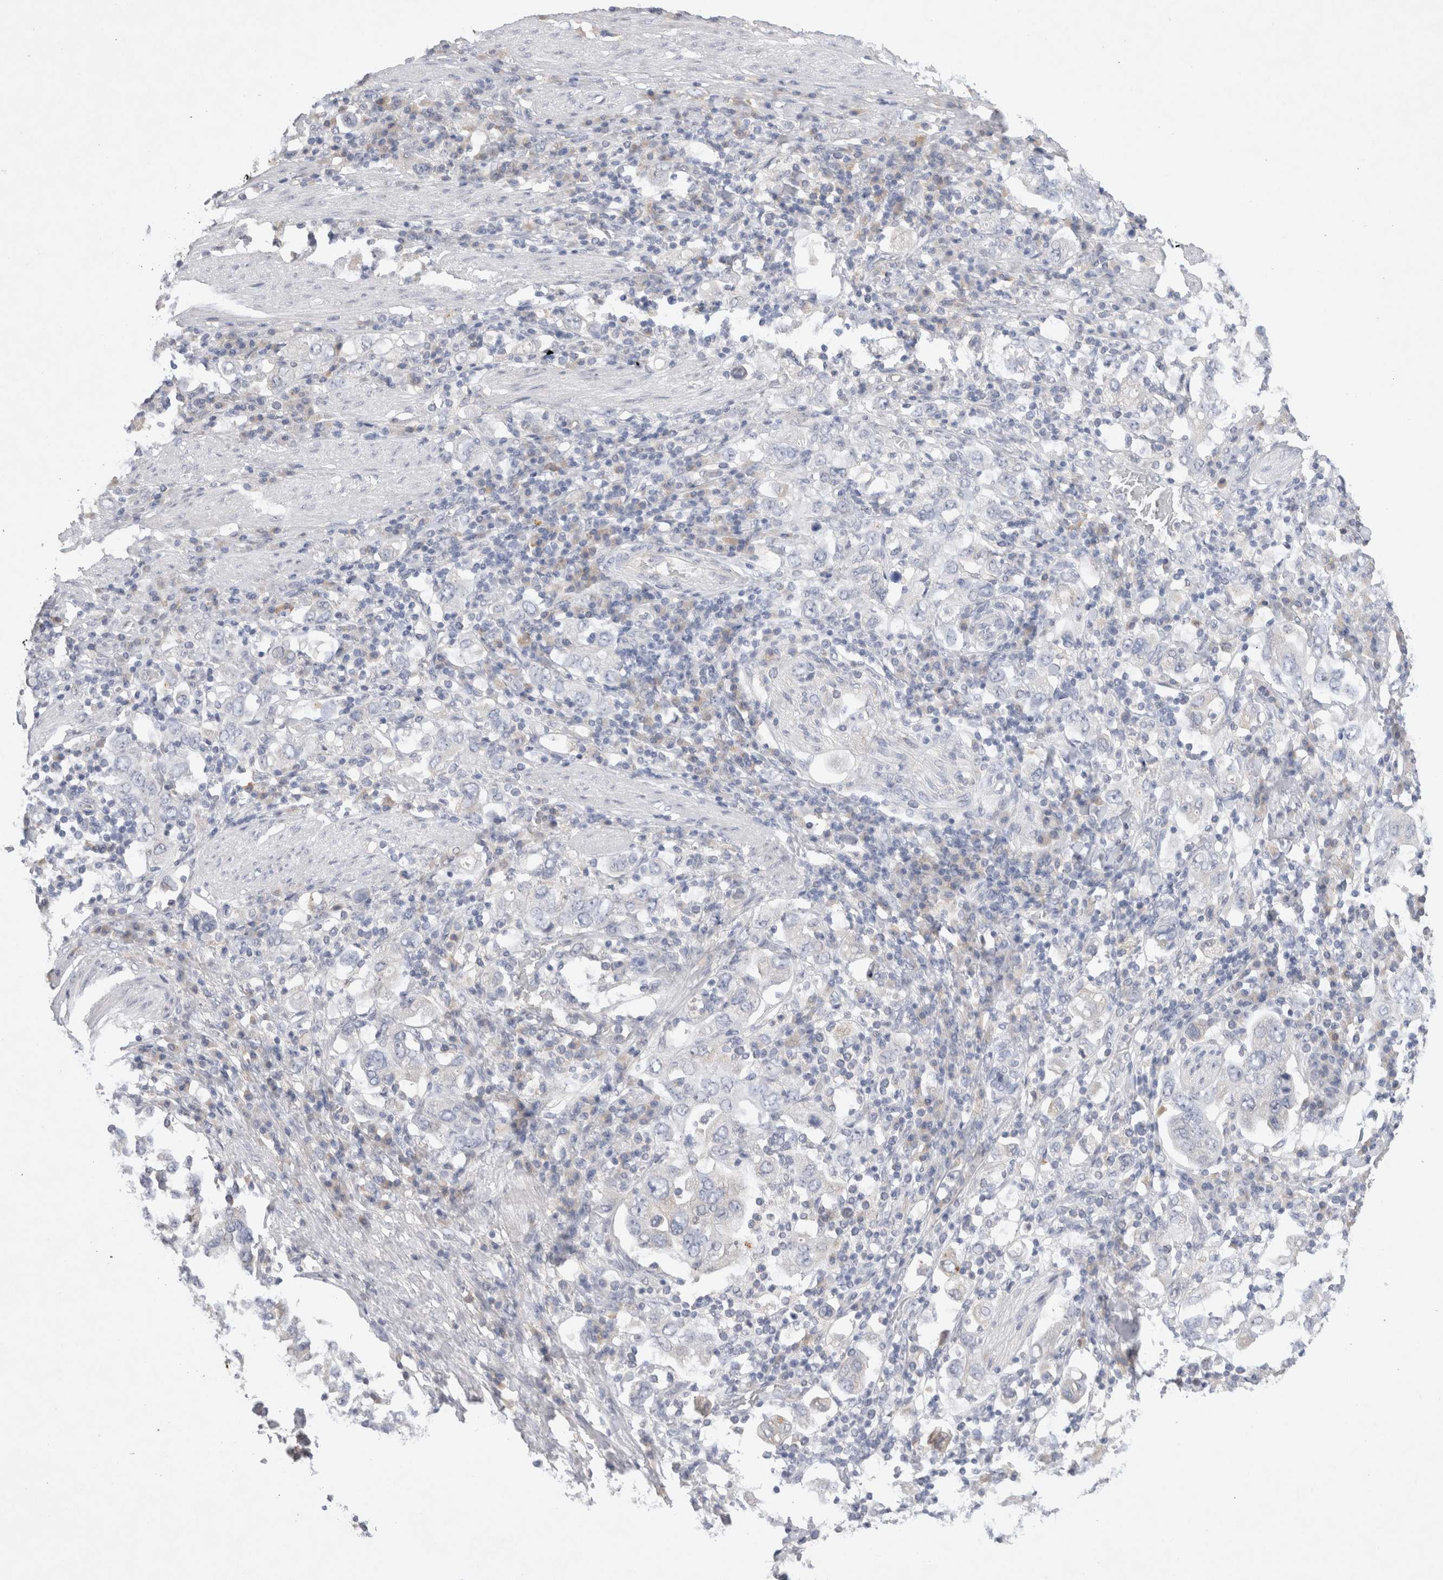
{"staining": {"intensity": "negative", "quantity": "none", "location": "none"}, "tissue": "stomach cancer", "cell_type": "Tumor cells", "image_type": "cancer", "snomed": [{"axis": "morphology", "description": "Adenocarcinoma, NOS"}, {"axis": "topography", "description": "Stomach, upper"}], "caption": "An IHC micrograph of stomach cancer (adenocarcinoma) is shown. There is no staining in tumor cells of stomach cancer (adenocarcinoma).", "gene": "GAS1", "patient": {"sex": "male", "age": 62}}